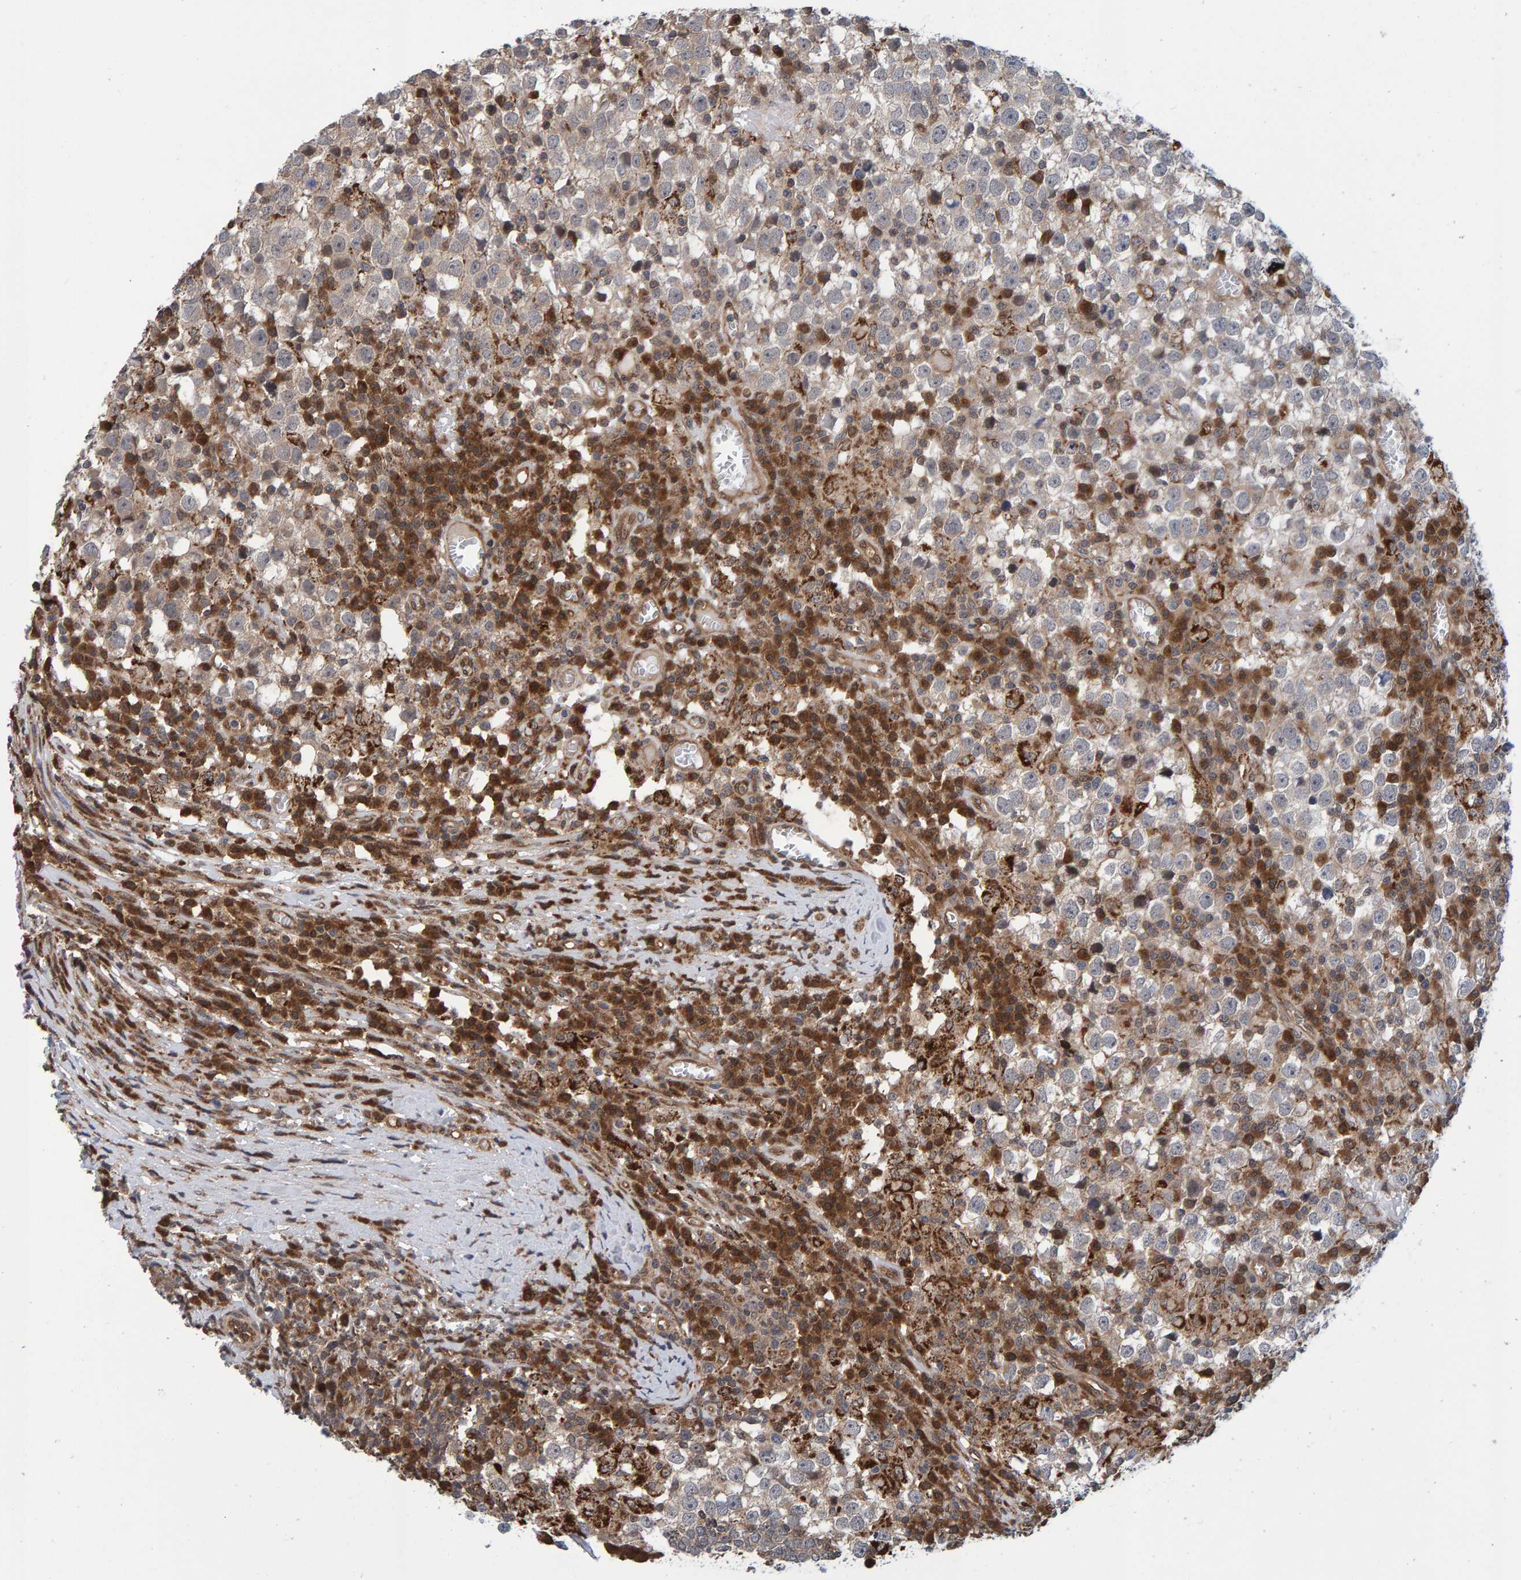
{"staining": {"intensity": "weak", "quantity": "25%-75%", "location": "cytoplasmic/membranous"}, "tissue": "testis cancer", "cell_type": "Tumor cells", "image_type": "cancer", "snomed": [{"axis": "morphology", "description": "Seminoma, NOS"}, {"axis": "topography", "description": "Testis"}], "caption": "Tumor cells exhibit low levels of weak cytoplasmic/membranous expression in approximately 25%-75% of cells in testis cancer.", "gene": "SCRN2", "patient": {"sex": "male", "age": 65}}